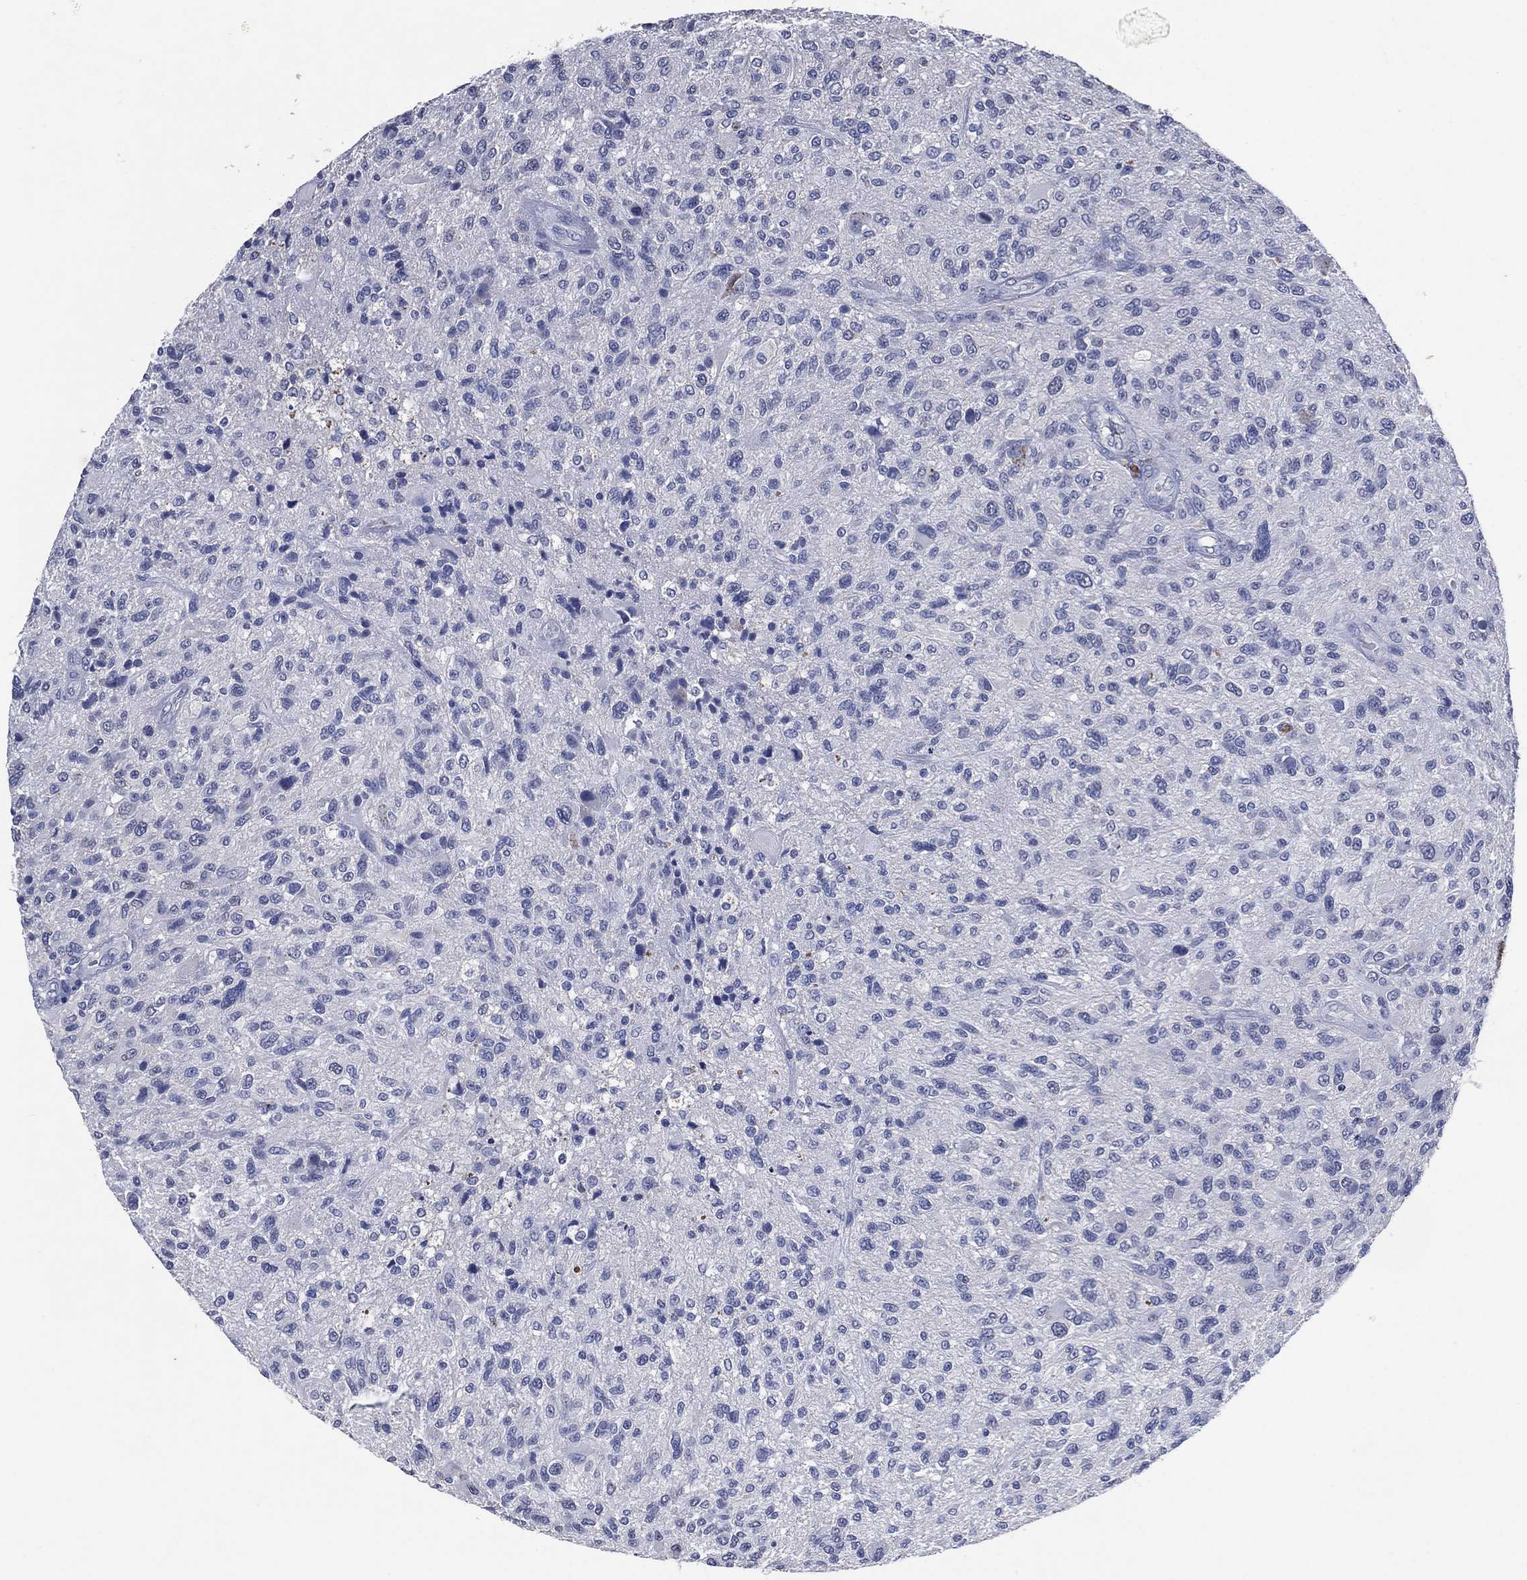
{"staining": {"intensity": "negative", "quantity": "none", "location": "none"}, "tissue": "glioma", "cell_type": "Tumor cells", "image_type": "cancer", "snomed": [{"axis": "morphology", "description": "Glioma, malignant, High grade"}, {"axis": "topography", "description": "Brain"}], "caption": "Immunohistochemistry image of neoplastic tissue: glioma stained with DAB (3,3'-diaminobenzidine) exhibits no significant protein positivity in tumor cells.", "gene": "FSCN2", "patient": {"sex": "male", "age": 47}}